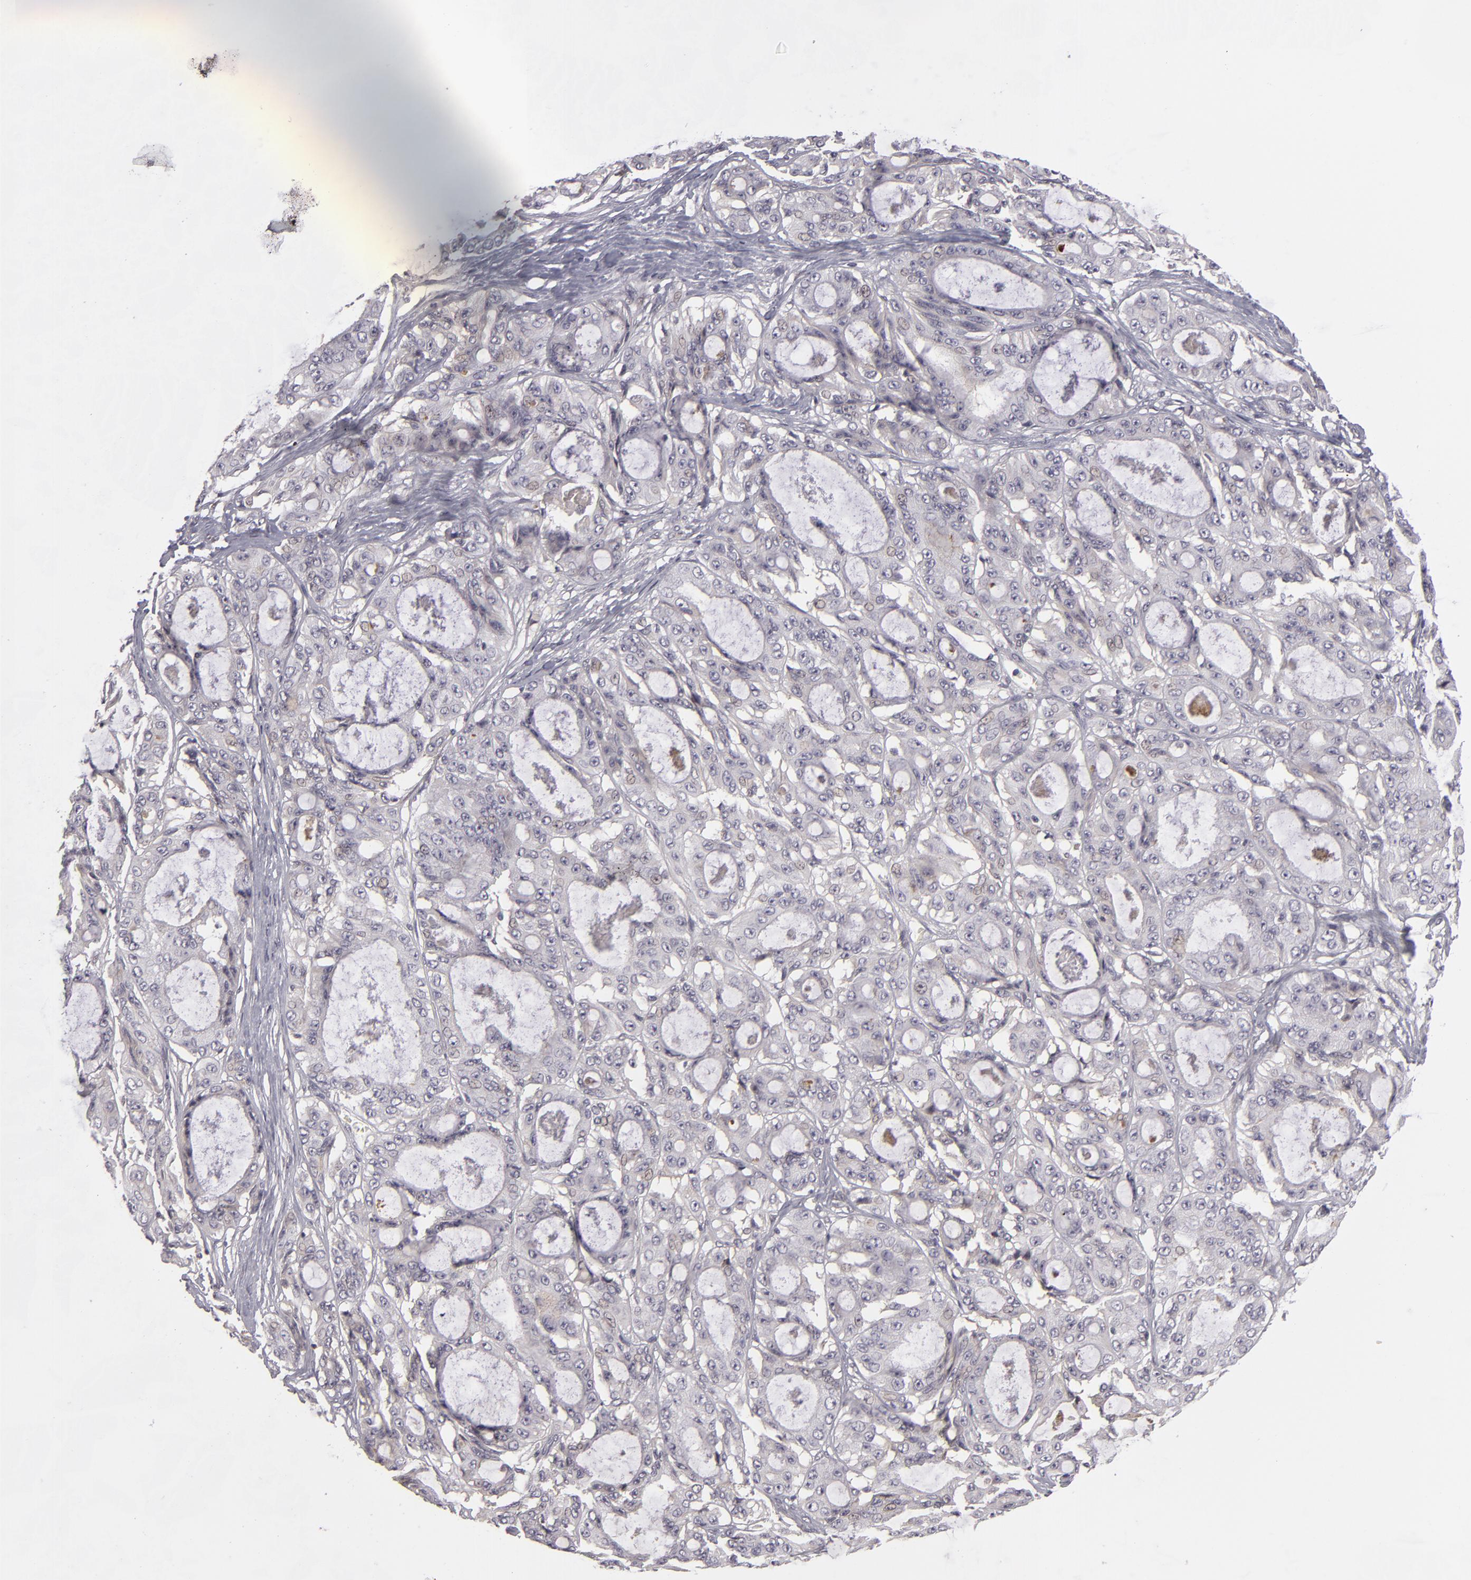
{"staining": {"intensity": "negative", "quantity": "none", "location": "none"}, "tissue": "ovarian cancer", "cell_type": "Tumor cells", "image_type": "cancer", "snomed": [{"axis": "morphology", "description": "Carcinoma, endometroid"}, {"axis": "topography", "description": "Ovary"}], "caption": "High power microscopy photomicrograph of an immunohistochemistry image of ovarian endometroid carcinoma, revealing no significant staining in tumor cells.", "gene": "EFS", "patient": {"sex": "female", "age": 61}}